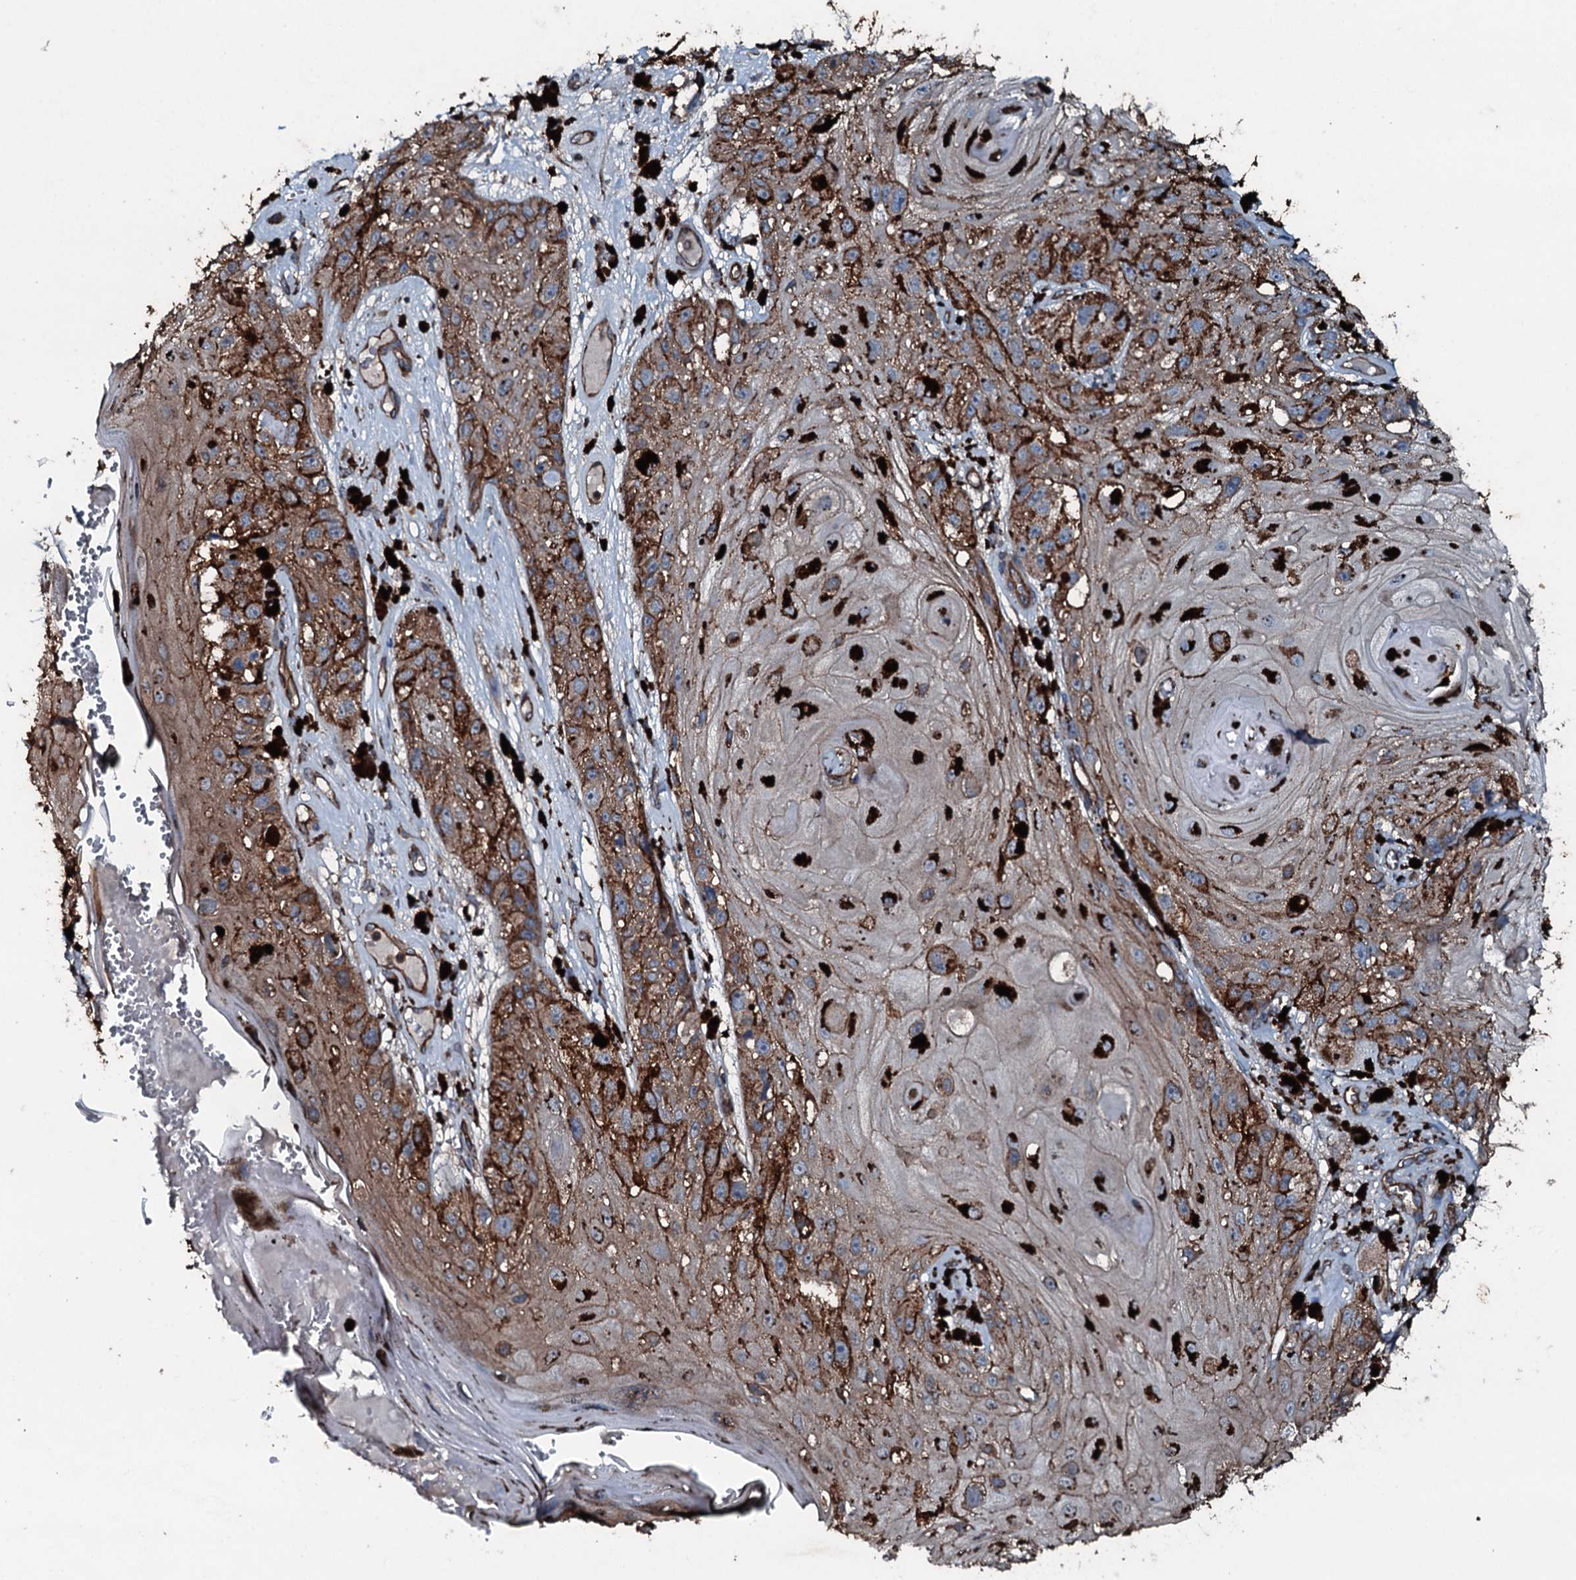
{"staining": {"intensity": "weak", "quantity": ">75%", "location": "cytoplasmic/membranous"}, "tissue": "melanoma", "cell_type": "Tumor cells", "image_type": "cancer", "snomed": [{"axis": "morphology", "description": "Malignant melanoma, NOS"}, {"axis": "topography", "description": "Skin"}], "caption": "Protein expression analysis of melanoma shows weak cytoplasmic/membranous positivity in approximately >75% of tumor cells.", "gene": "SLC25A38", "patient": {"sex": "male", "age": 88}}